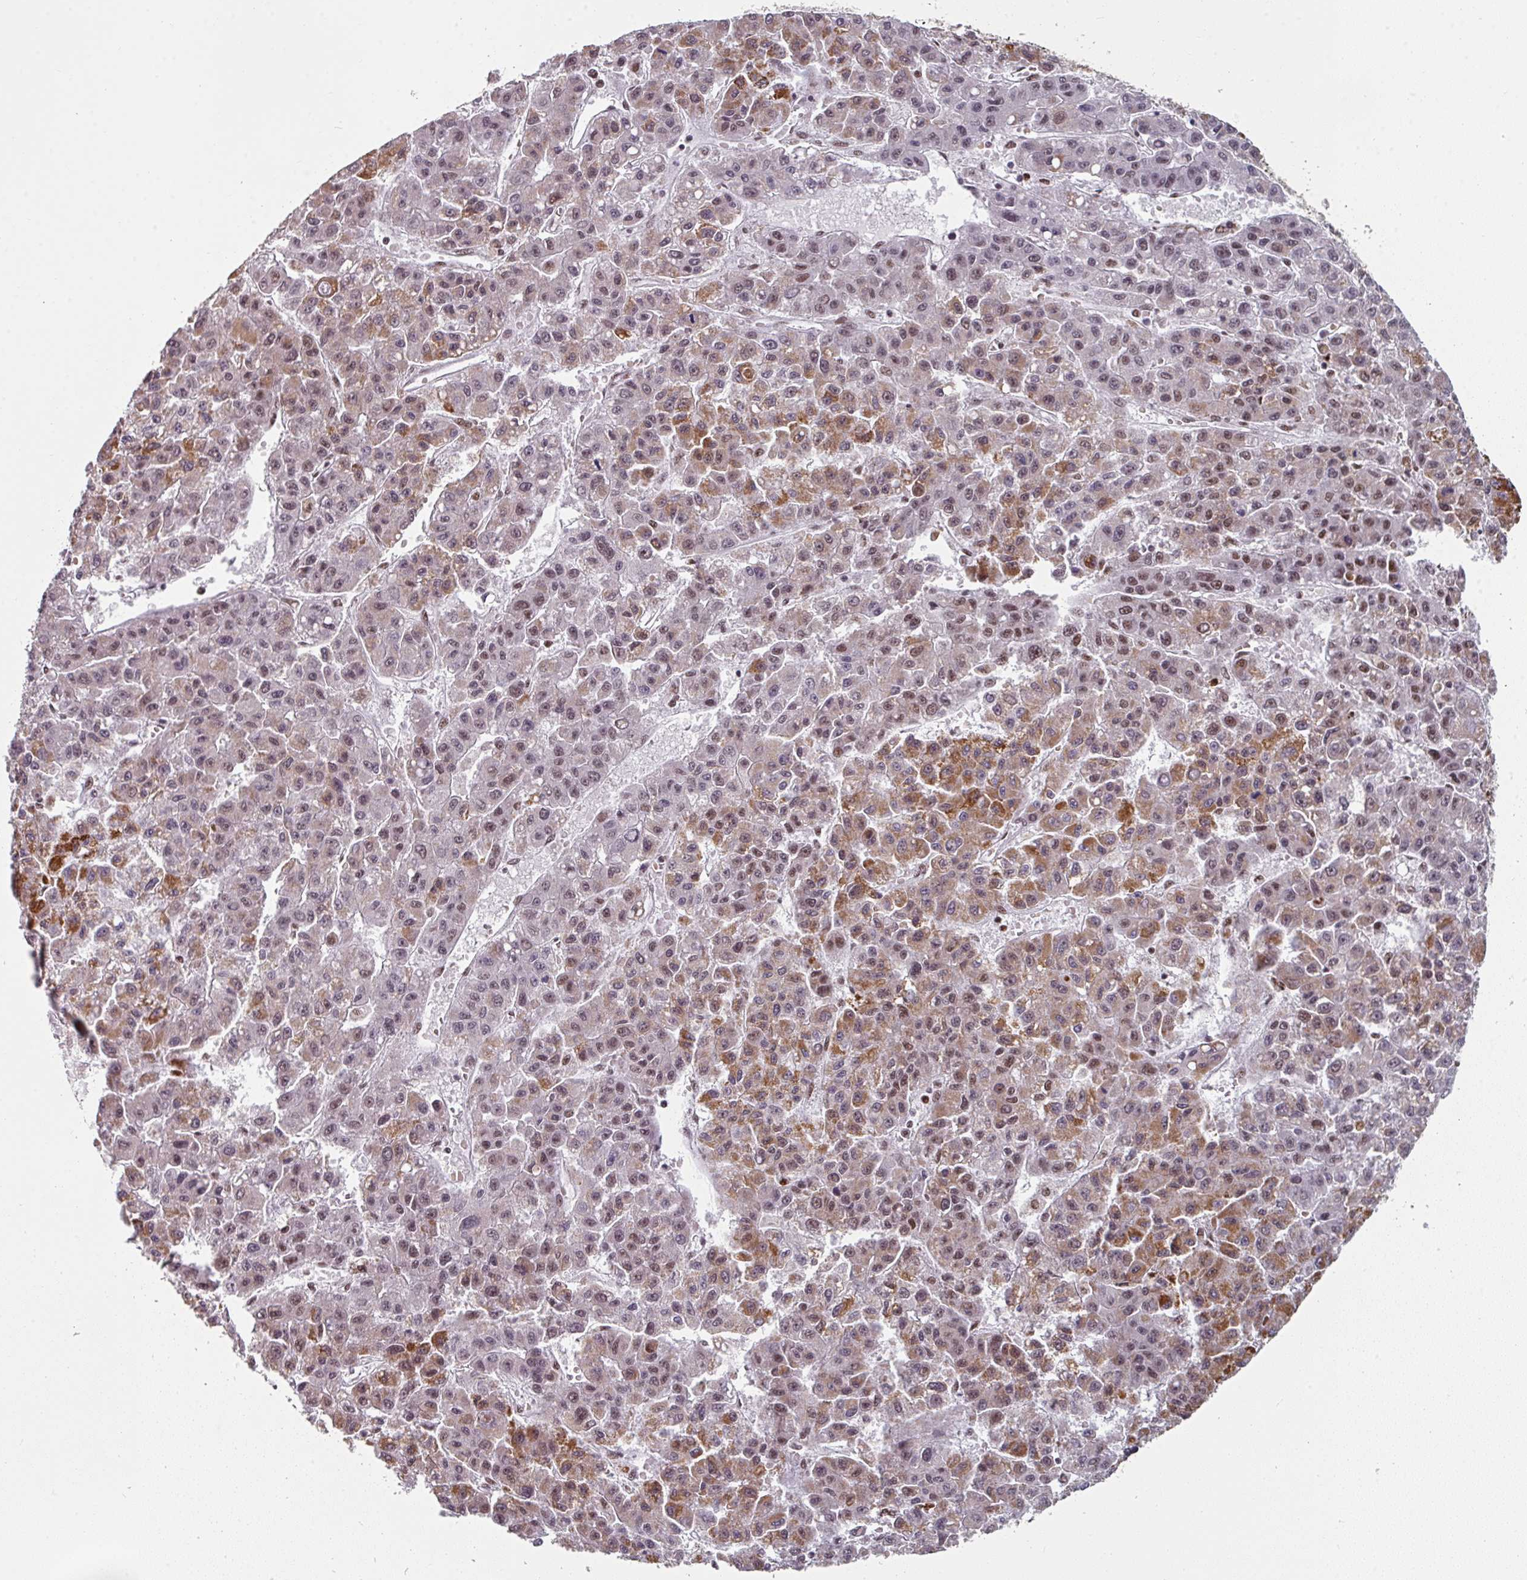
{"staining": {"intensity": "moderate", "quantity": ">75%", "location": "cytoplasmic/membranous,nuclear"}, "tissue": "liver cancer", "cell_type": "Tumor cells", "image_type": "cancer", "snomed": [{"axis": "morphology", "description": "Carcinoma, Hepatocellular, NOS"}, {"axis": "topography", "description": "Liver"}], "caption": "Liver hepatocellular carcinoma was stained to show a protein in brown. There is medium levels of moderate cytoplasmic/membranous and nuclear positivity in approximately >75% of tumor cells.", "gene": "RAD50", "patient": {"sex": "male", "age": 70}}